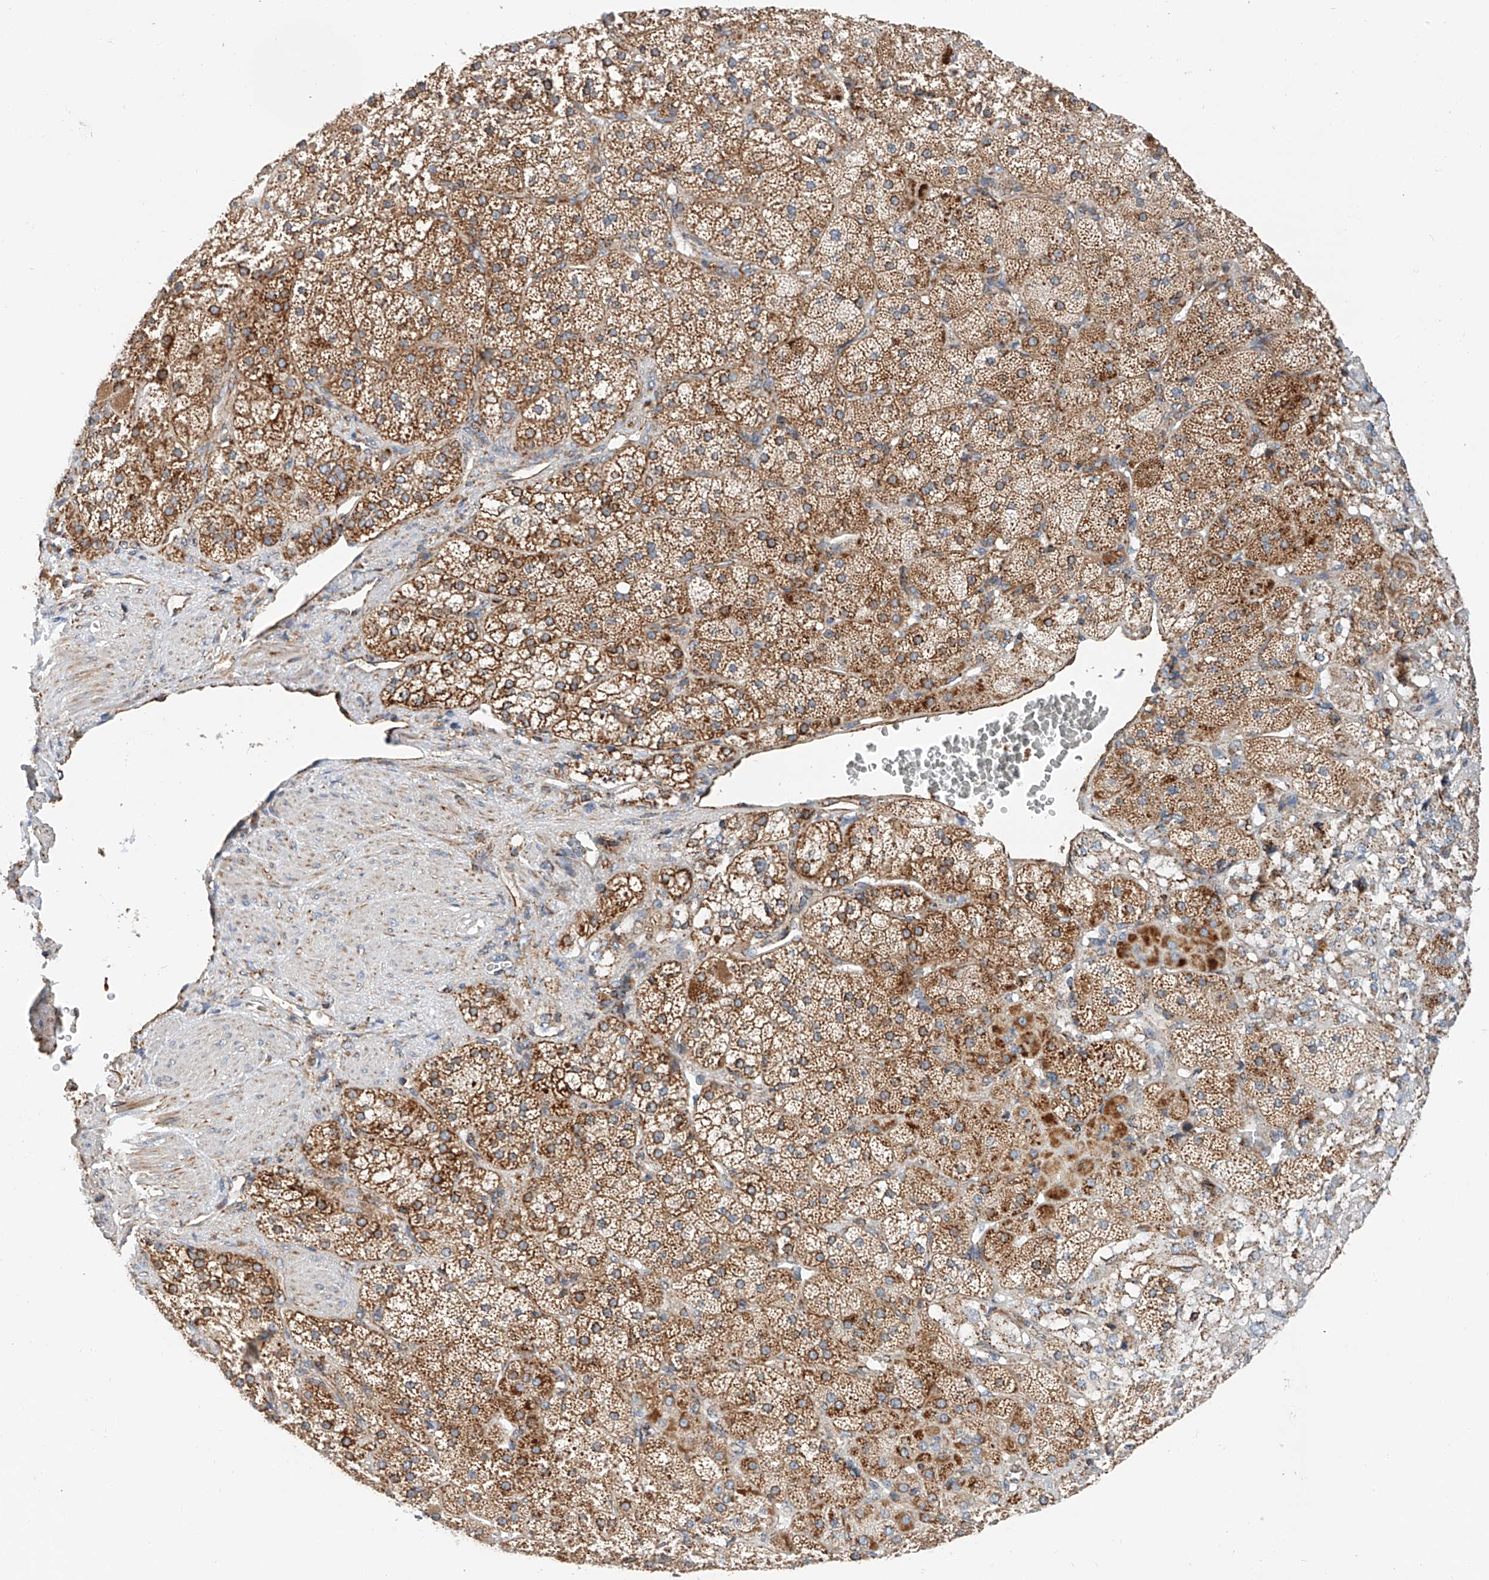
{"staining": {"intensity": "moderate", "quantity": ">75%", "location": "cytoplasmic/membranous"}, "tissue": "adrenal gland", "cell_type": "Glandular cells", "image_type": "normal", "snomed": [{"axis": "morphology", "description": "Normal tissue, NOS"}, {"axis": "topography", "description": "Adrenal gland"}], "caption": "Normal adrenal gland demonstrates moderate cytoplasmic/membranous positivity in about >75% of glandular cells, visualized by immunohistochemistry.", "gene": "NDUFV3", "patient": {"sex": "male", "age": 57}}